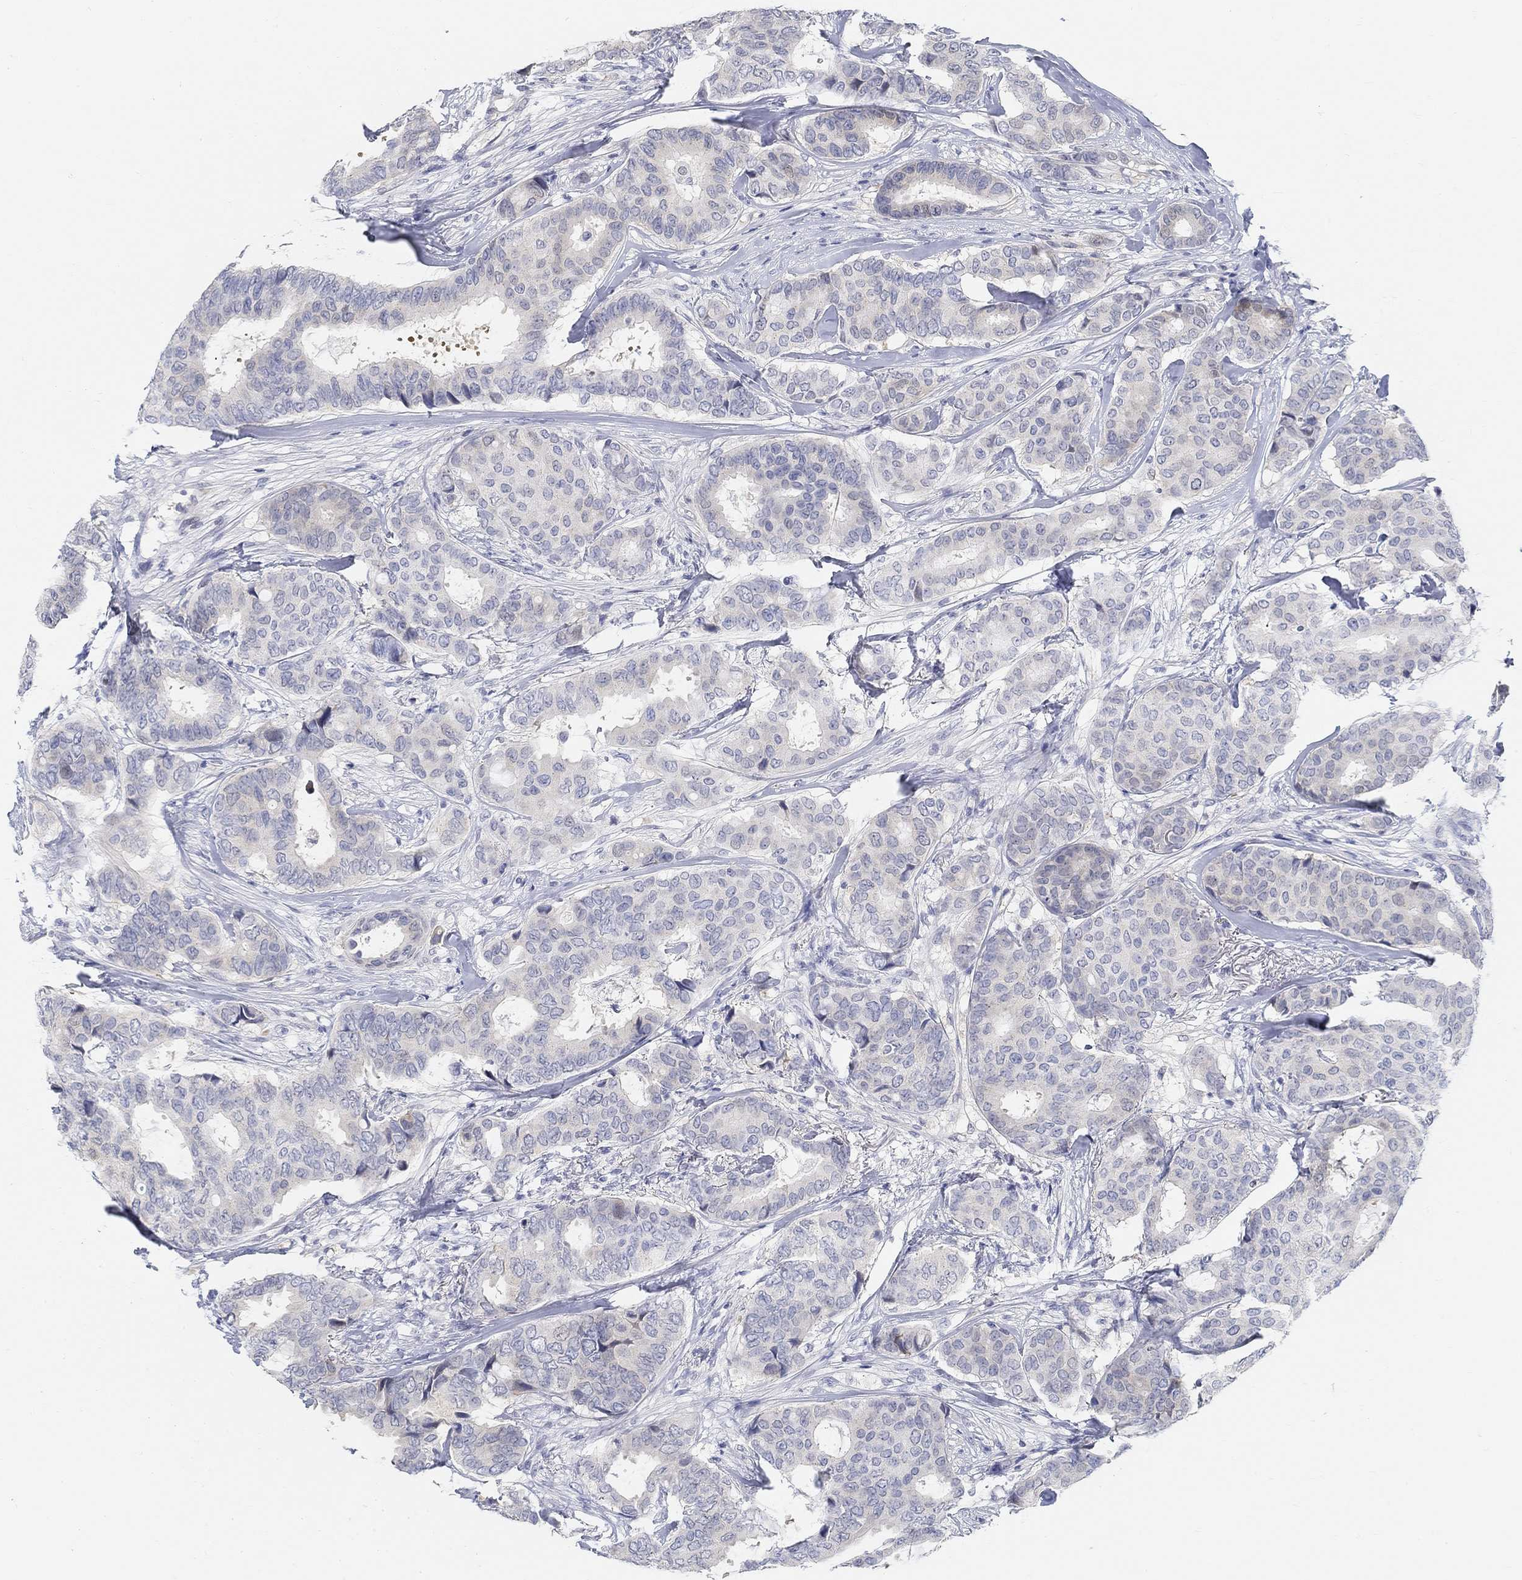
{"staining": {"intensity": "negative", "quantity": "none", "location": "none"}, "tissue": "breast cancer", "cell_type": "Tumor cells", "image_type": "cancer", "snomed": [{"axis": "morphology", "description": "Duct carcinoma"}, {"axis": "topography", "description": "Breast"}], "caption": "High power microscopy photomicrograph of an immunohistochemistry (IHC) micrograph of breast cancer, revealing no significant expression in tumor cells.", "gene": "SNTG2", "patient": {"sex": "female", "age": 75}}